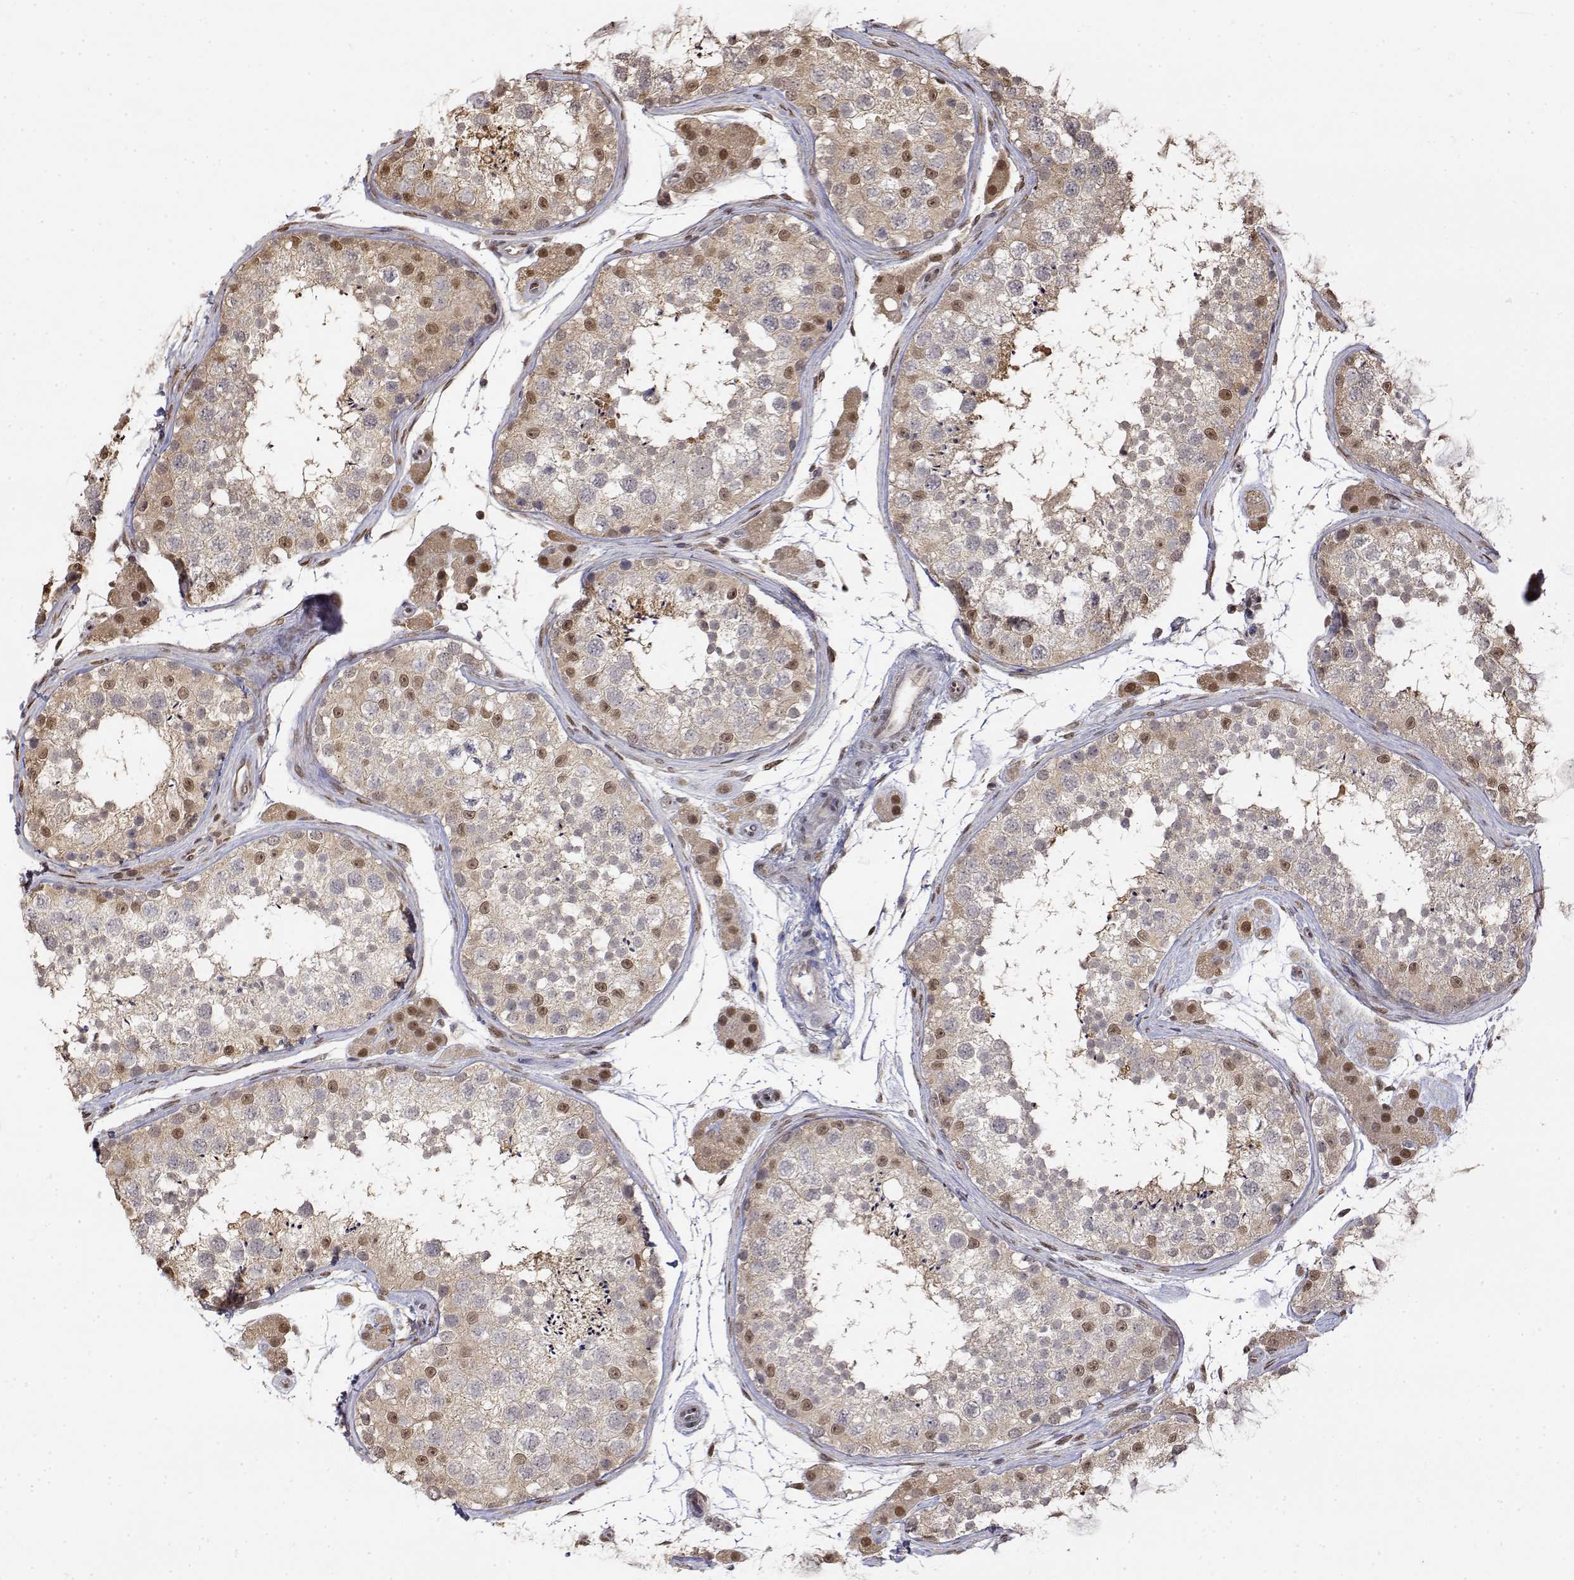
{"staining": {"intensity": "moderate", "quantity": "<25%", "location": "nuclear"}, "tissue": "testis", "cell_type": "Cells in seminiferous ducts", "image_type": "normal", "snomed": [{"axis": "morphology", "description": "Normal tissue, NOS"}, {"axis": "topography", "description": "Testis"}], "caption": "The photomicrograph demonstrates immunohistochemical staining of normal testis. There is moderate nuclear expression is identified in about <25% of cells in seminiferous ducts. (Brightfield microscopy of DAB IHC at high magnification).", "gene": "TPI1", "patient": {"sex": "male", "age": 41}}